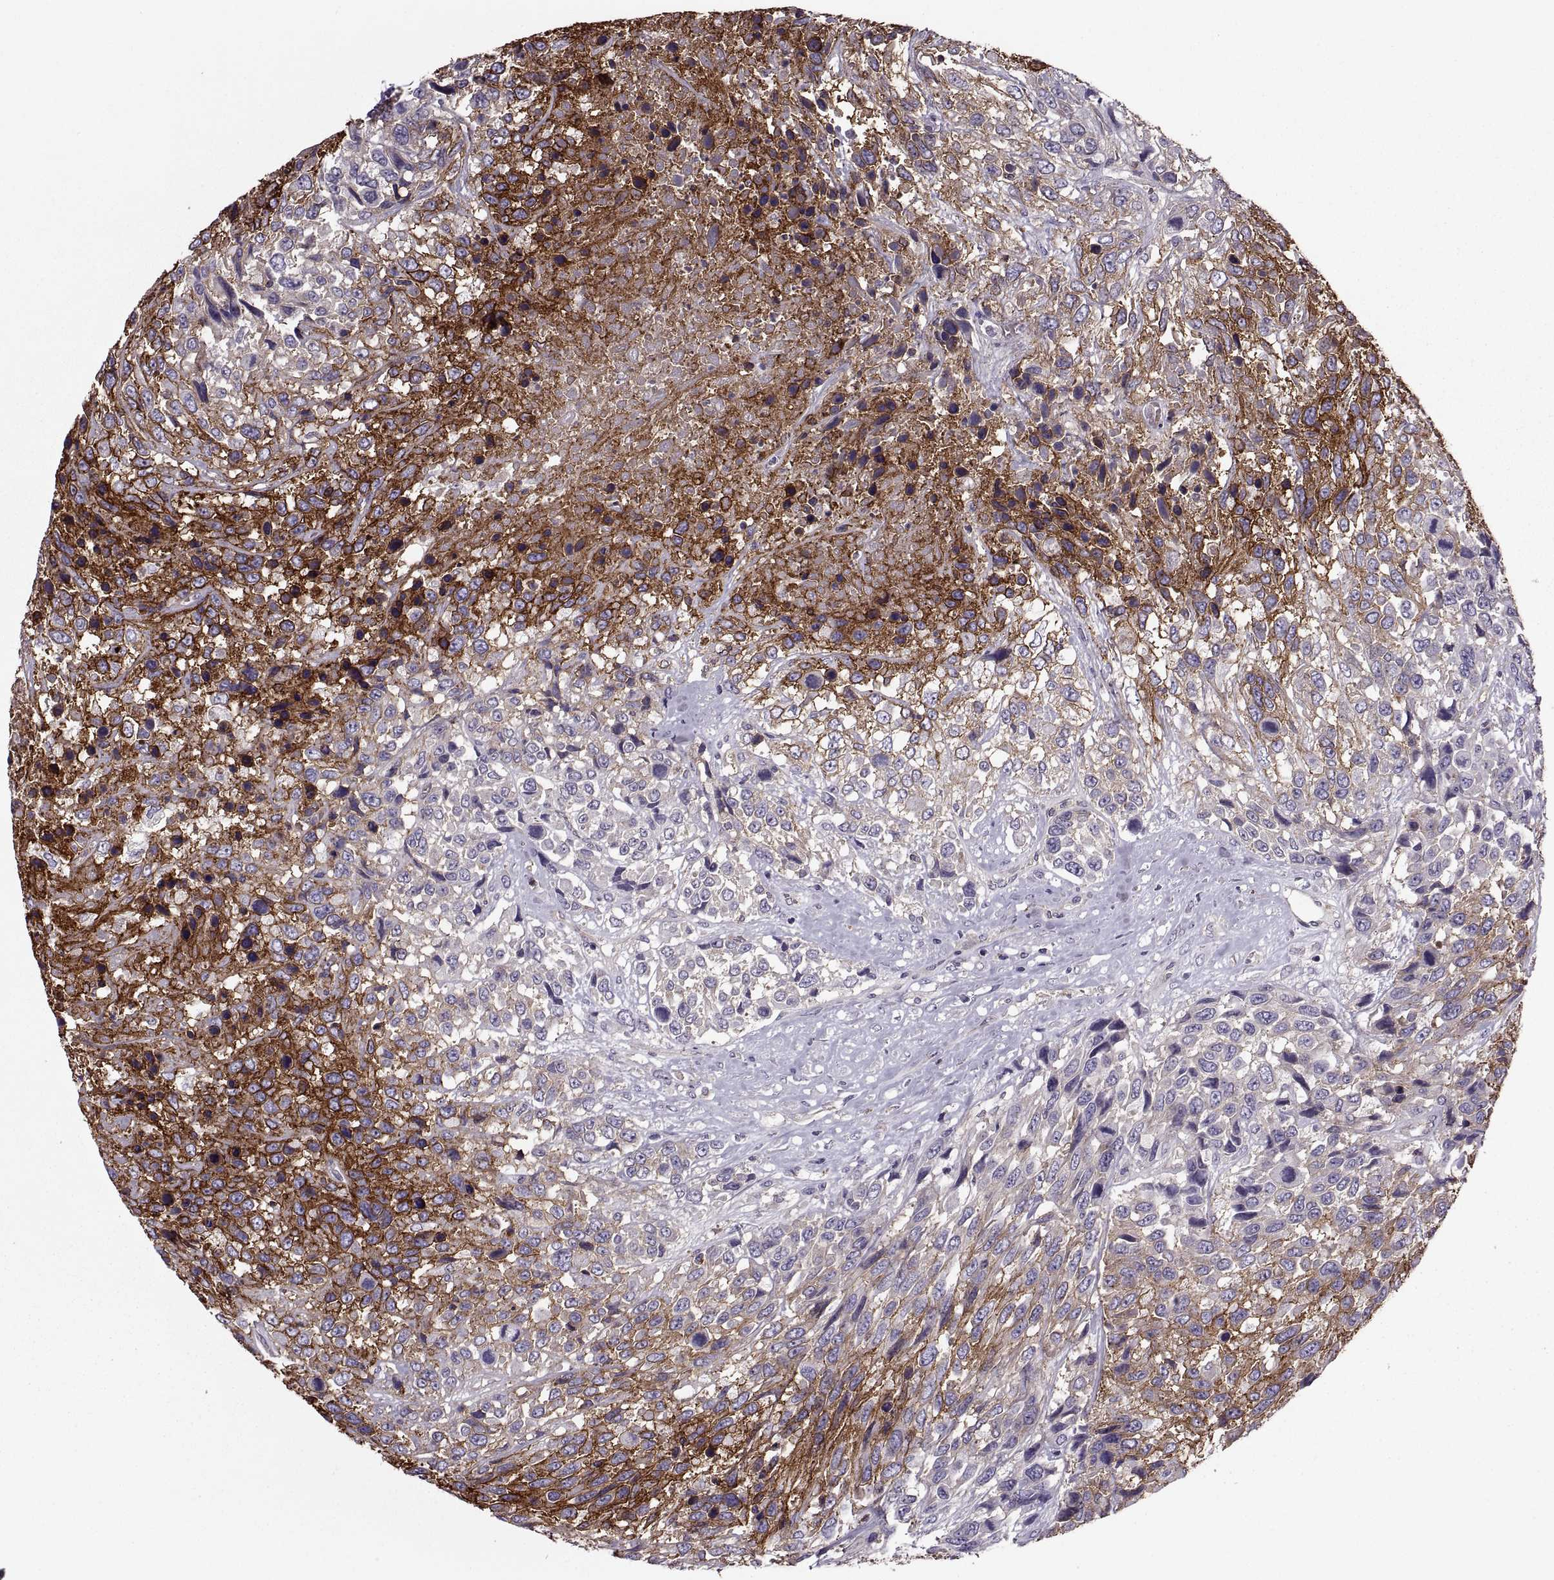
{"staining": {"intensity": "strong", "quantity": "25%-75%", "location": "cytoplasmic/membranous"}, "tissue": "urothelial cancer", "cell_type": "Tumor cells", "image_type": "cancer", "snomed": [{"axis": "morphology", "description": "Urothelial carcinoma, High grade"}, {"axis": "topography", "description": "Urinary bladder"}], "caption": "Strong cytoplasmic/membranous staining is present in about 25%-75% of tumor cells in urothelial cancer.", "gene": "SLC2A3", "patient": {"sex": "female", "age": 70}}